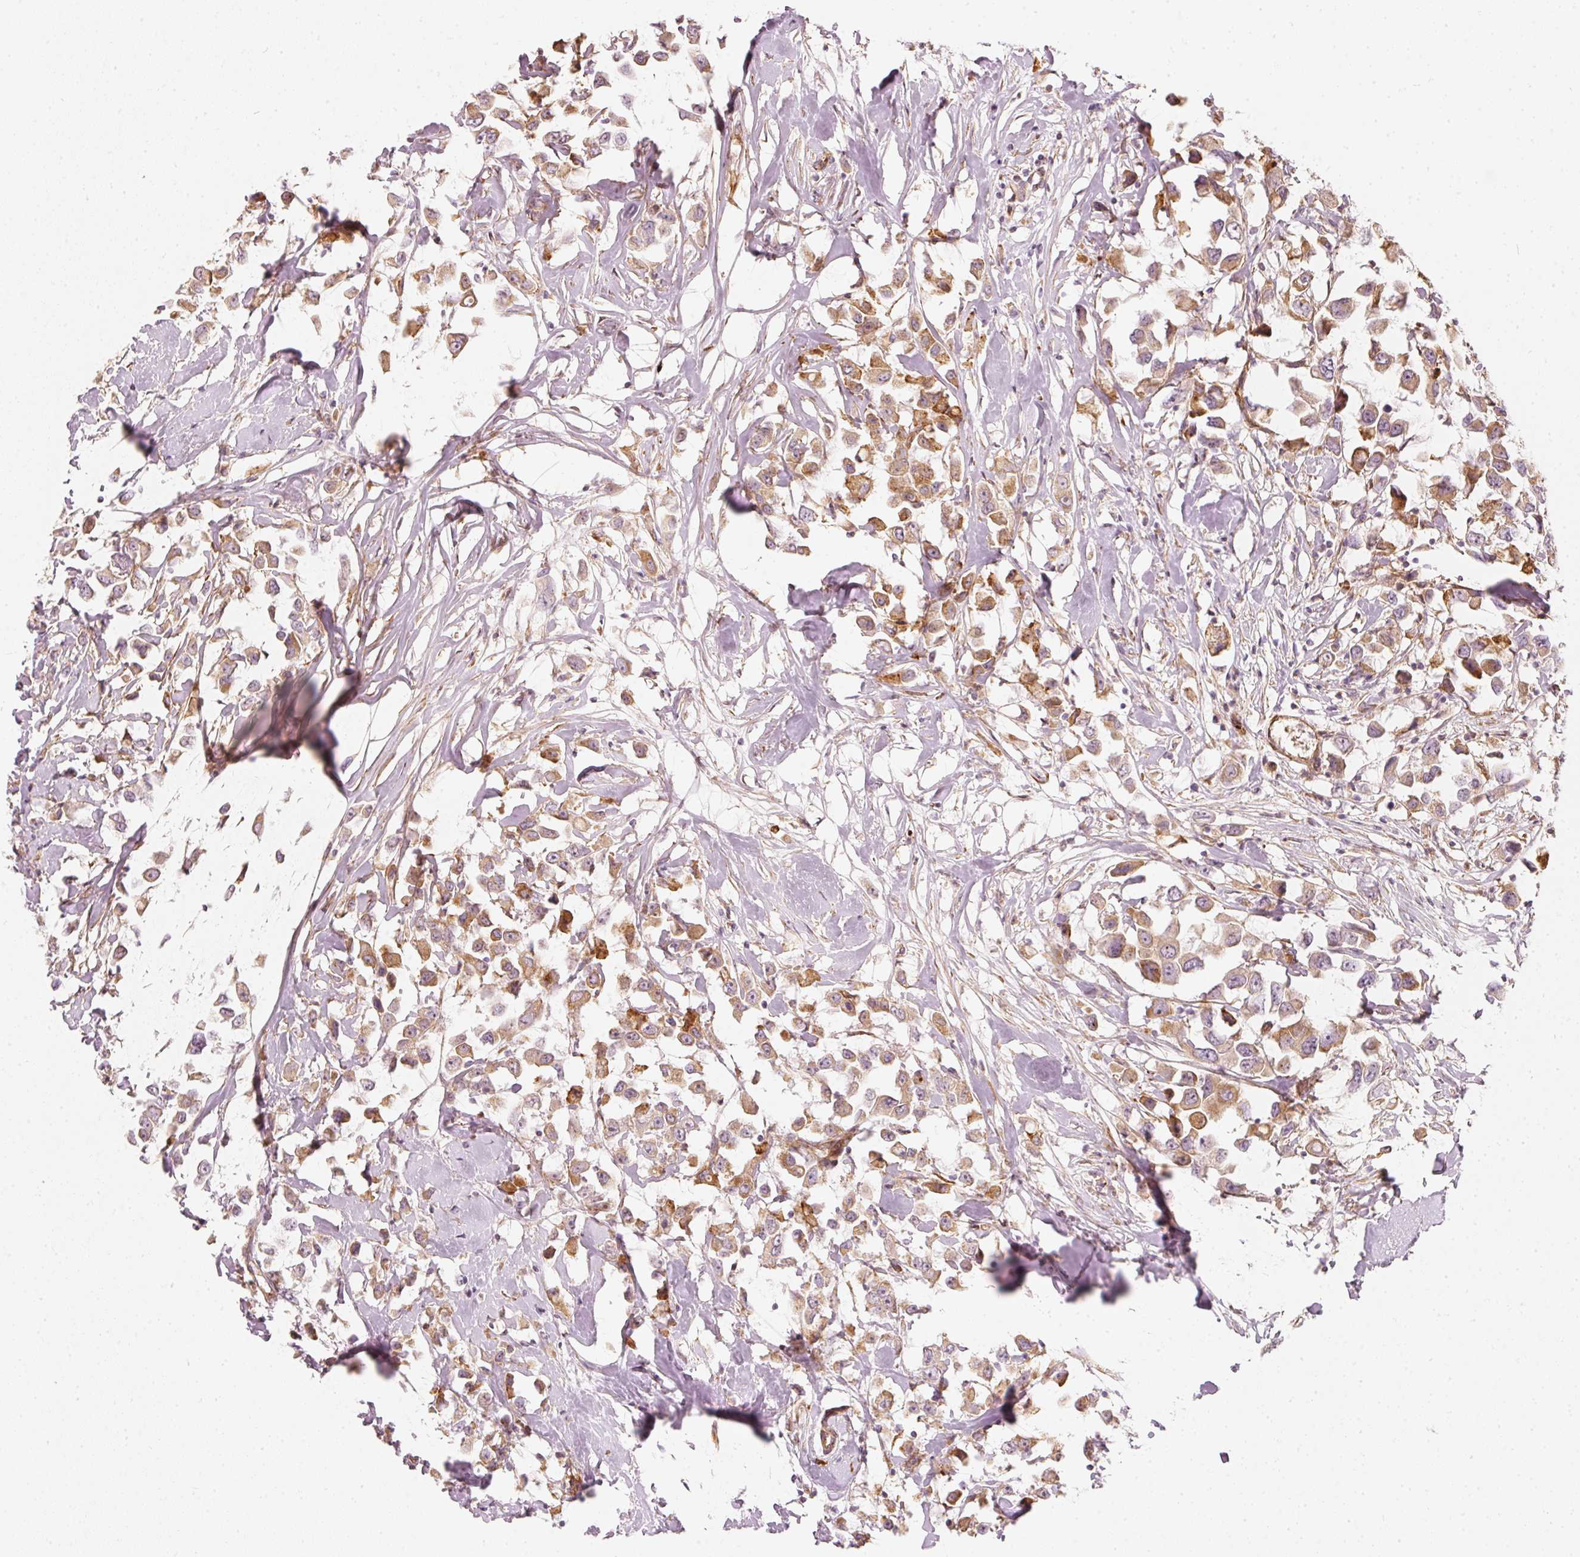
{"staining": {"intensity": "moderate", "quantity": ">75%", "location": "cytoplasmic/membranous"}, "tissue": "breast cancer", "cell_type": "Tumor cells", "image_type": "cancer", "snomed": [{"axis": "morphology", "description": "Duct carcinoma"}, {"axis": "topography", "description": "Breast"}], "caption": "Intraductal carcinoma (breast) stained for a protein (brown) demonstrates moderate cytoplasmic/membranous positive positivity in approximately >75% of tumor cells.", "gene": "KCNQ1", "patient": {"sex": "female", "age": 61}}